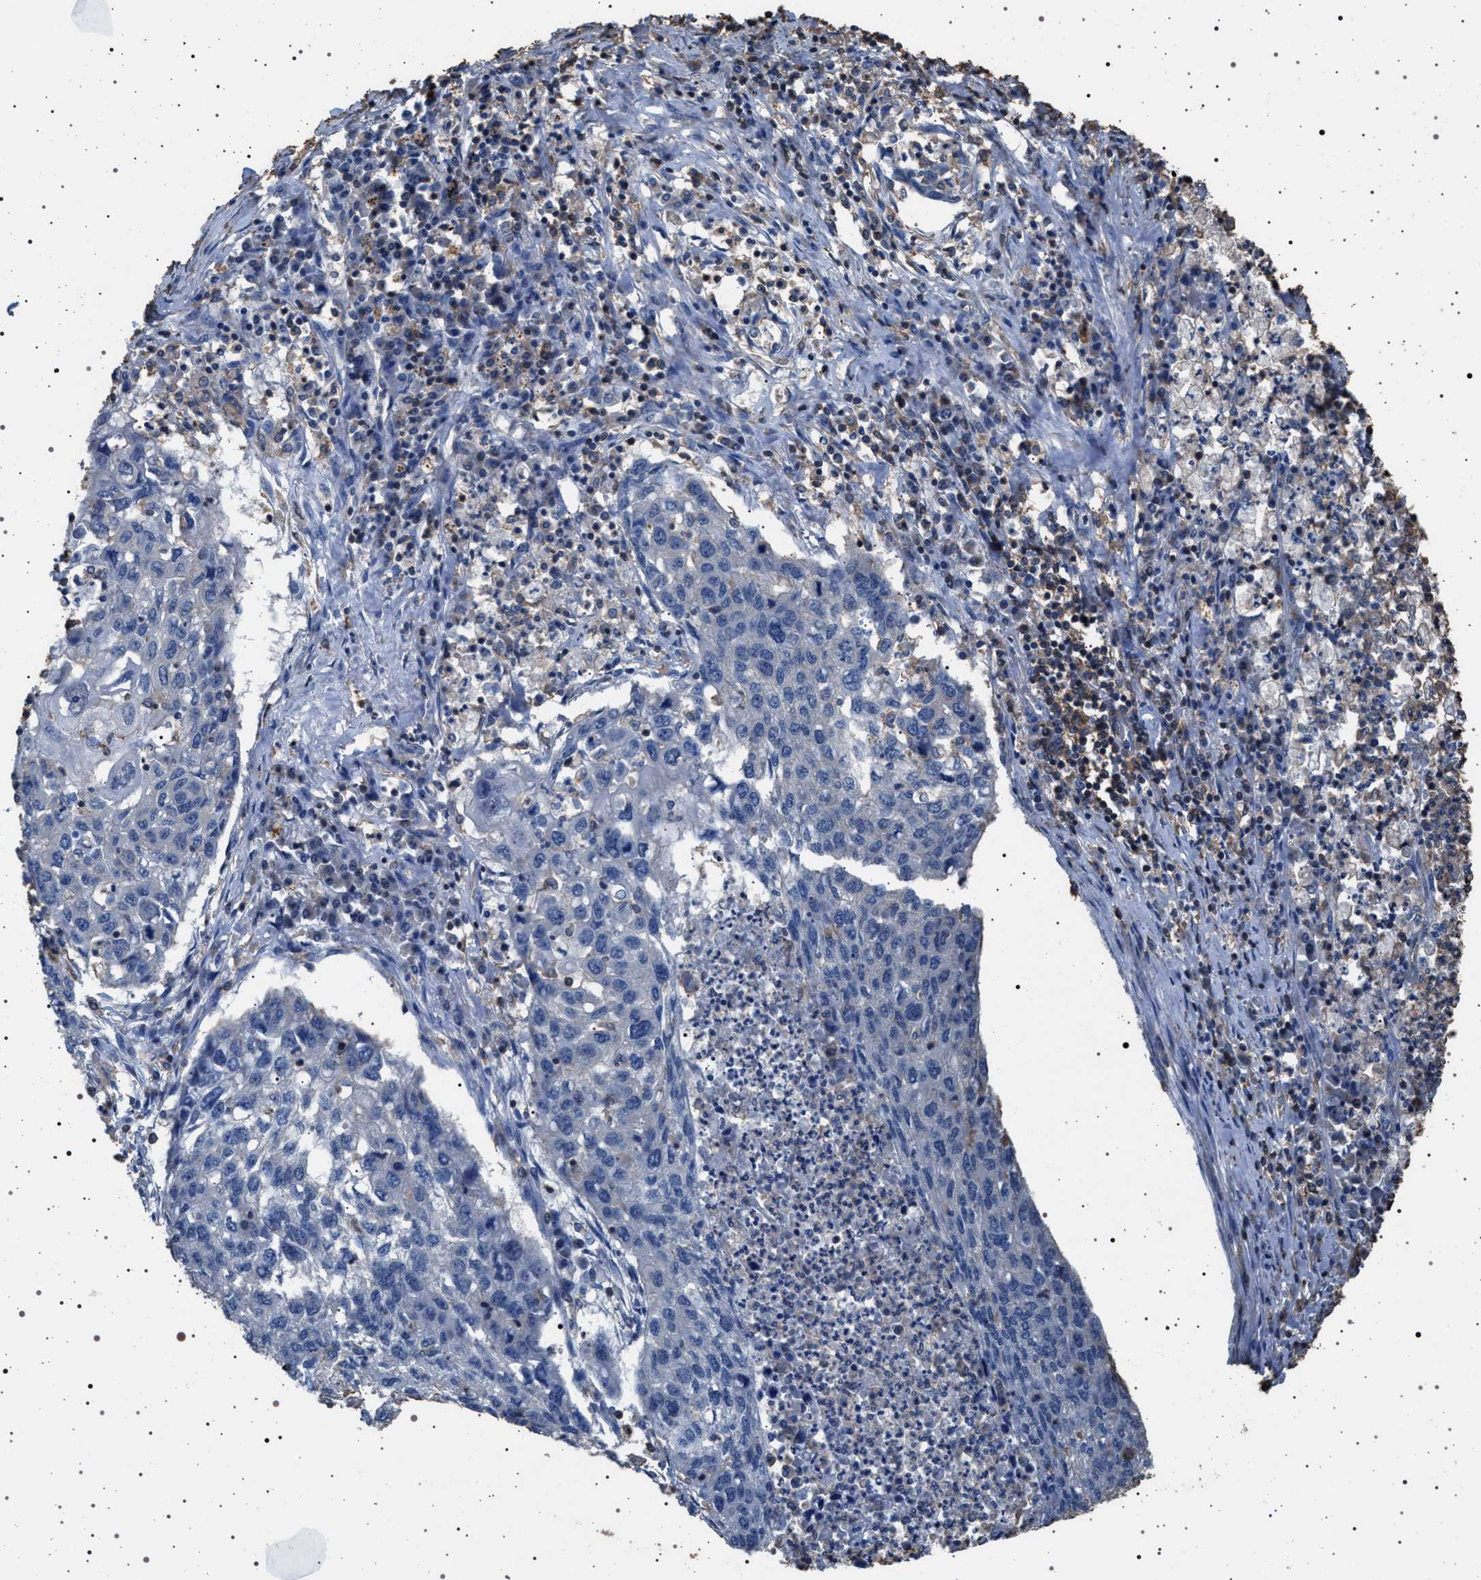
{"staining": {"intensity": "negative", "quantity": "none", "location": "none"}, "tissue": "lung cancer", "cell_type": "Tumor cells", "image_type": "cancer", "snomed": [{"axis": "morphology", "description": "Squamous cell carcinoma, NOS"}, {"axis": "topography", "description": "Lung"}], "caption": "IHC photomicrograph of neoplastic tissue: squamous cell carcinoma (lung) stained with DAB (3,3'-diaminobenzidine) displays no significant protein expression in tumor cells. The staining is performed using DAB brown chromogen with nuclei counter-stained in using hematoxylin.", "gene": "SMAP2", "patient": {"sex": "female", "age": 63}}